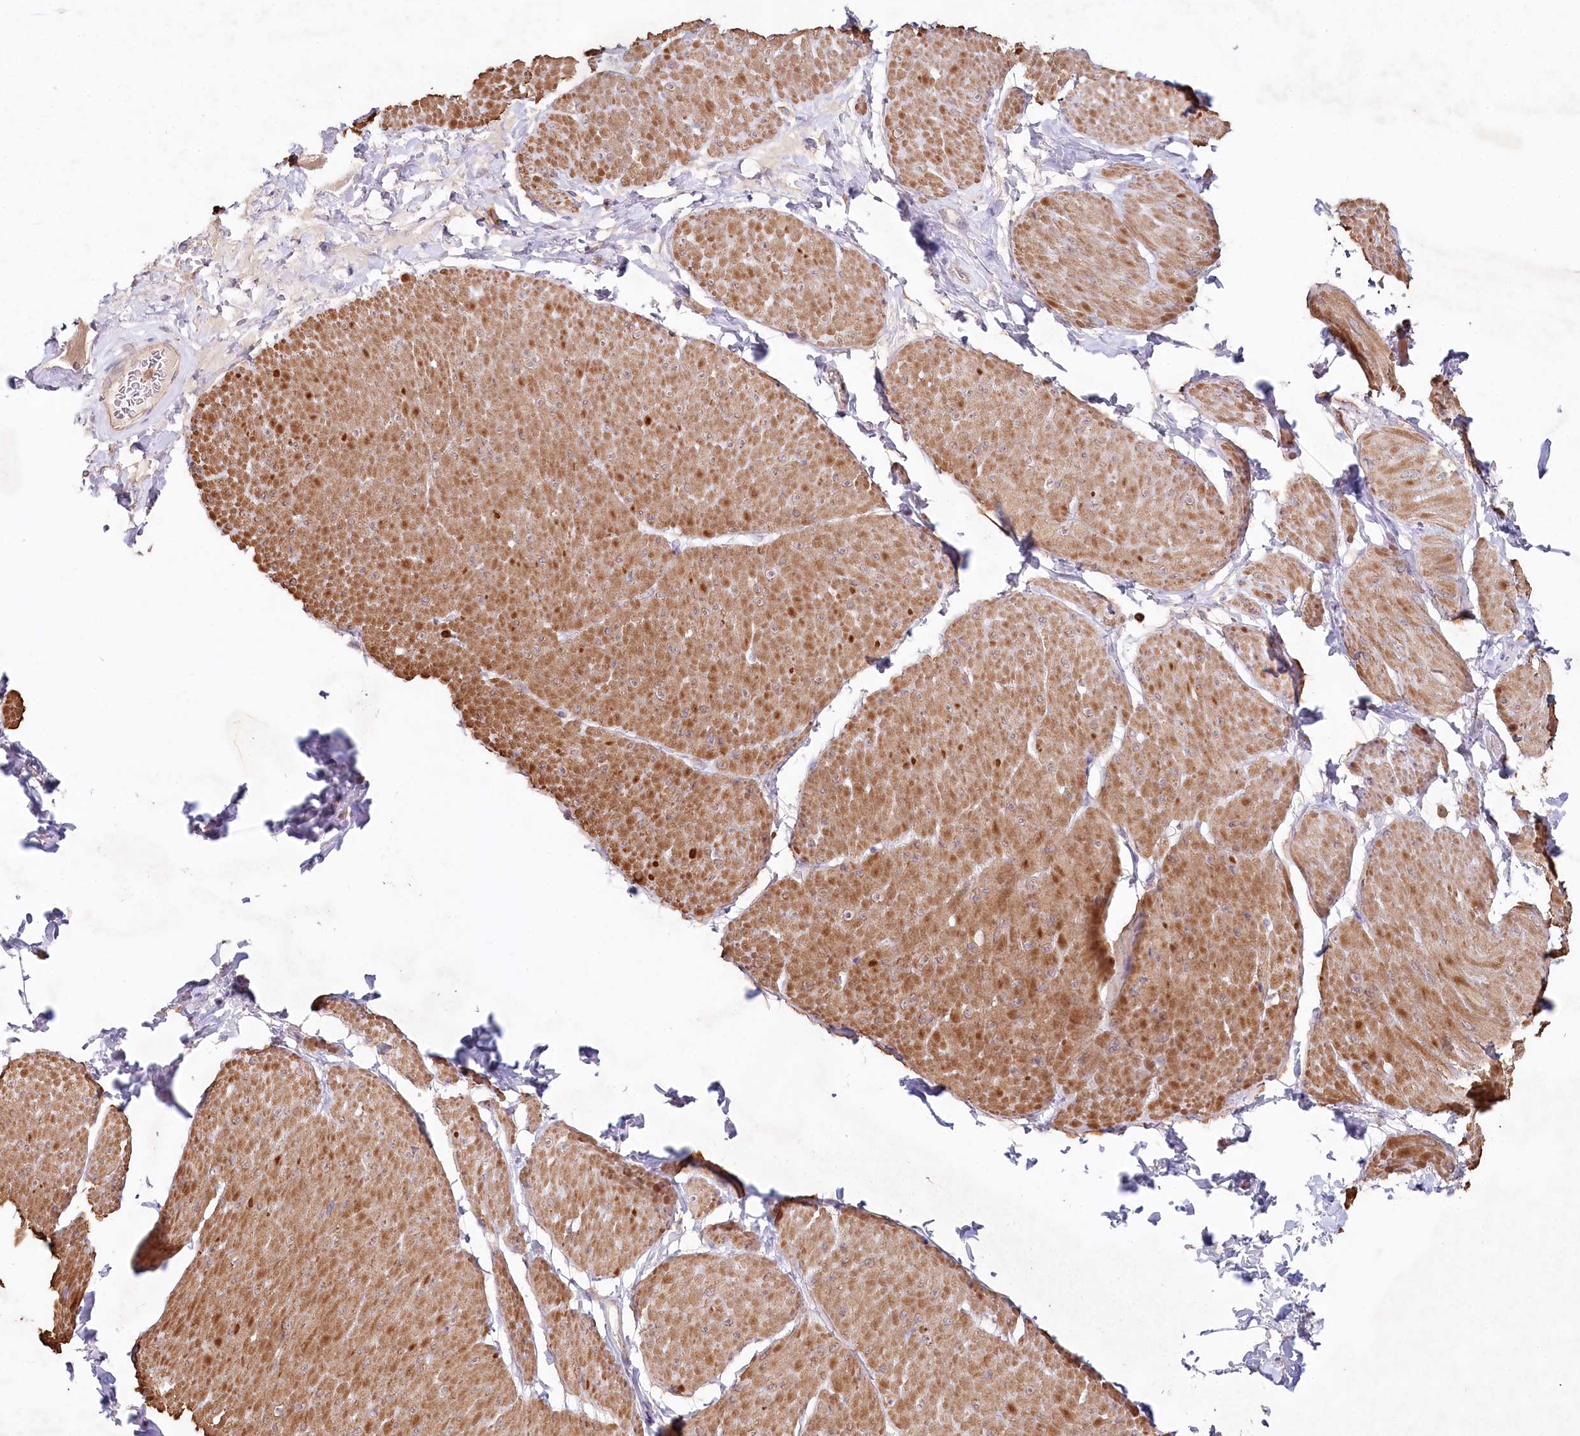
{"staining": {"intensity": "moderate", "quantity": ">75%", "location": "cytoplasmic/membranous"}, "tissue": "smooth muscle", "cell_type": "Smooth muscle cells", "image_type": "normal", "snomed": [{"axis": "morphology", "description": "Urothelial carcinoma, High grade"}, {"axis": "topography", "description": "Urinary bladder"}], "caption": "Approximately >75% of smooth muscle cells in unremarkable human smooth muscle reveal moderate cytoplasmic/membranous protein staining as visualized by brown immunohistochemical staining.", "gene": "ALDH3B1", "patient": {"sex": "male", "age": 46}}